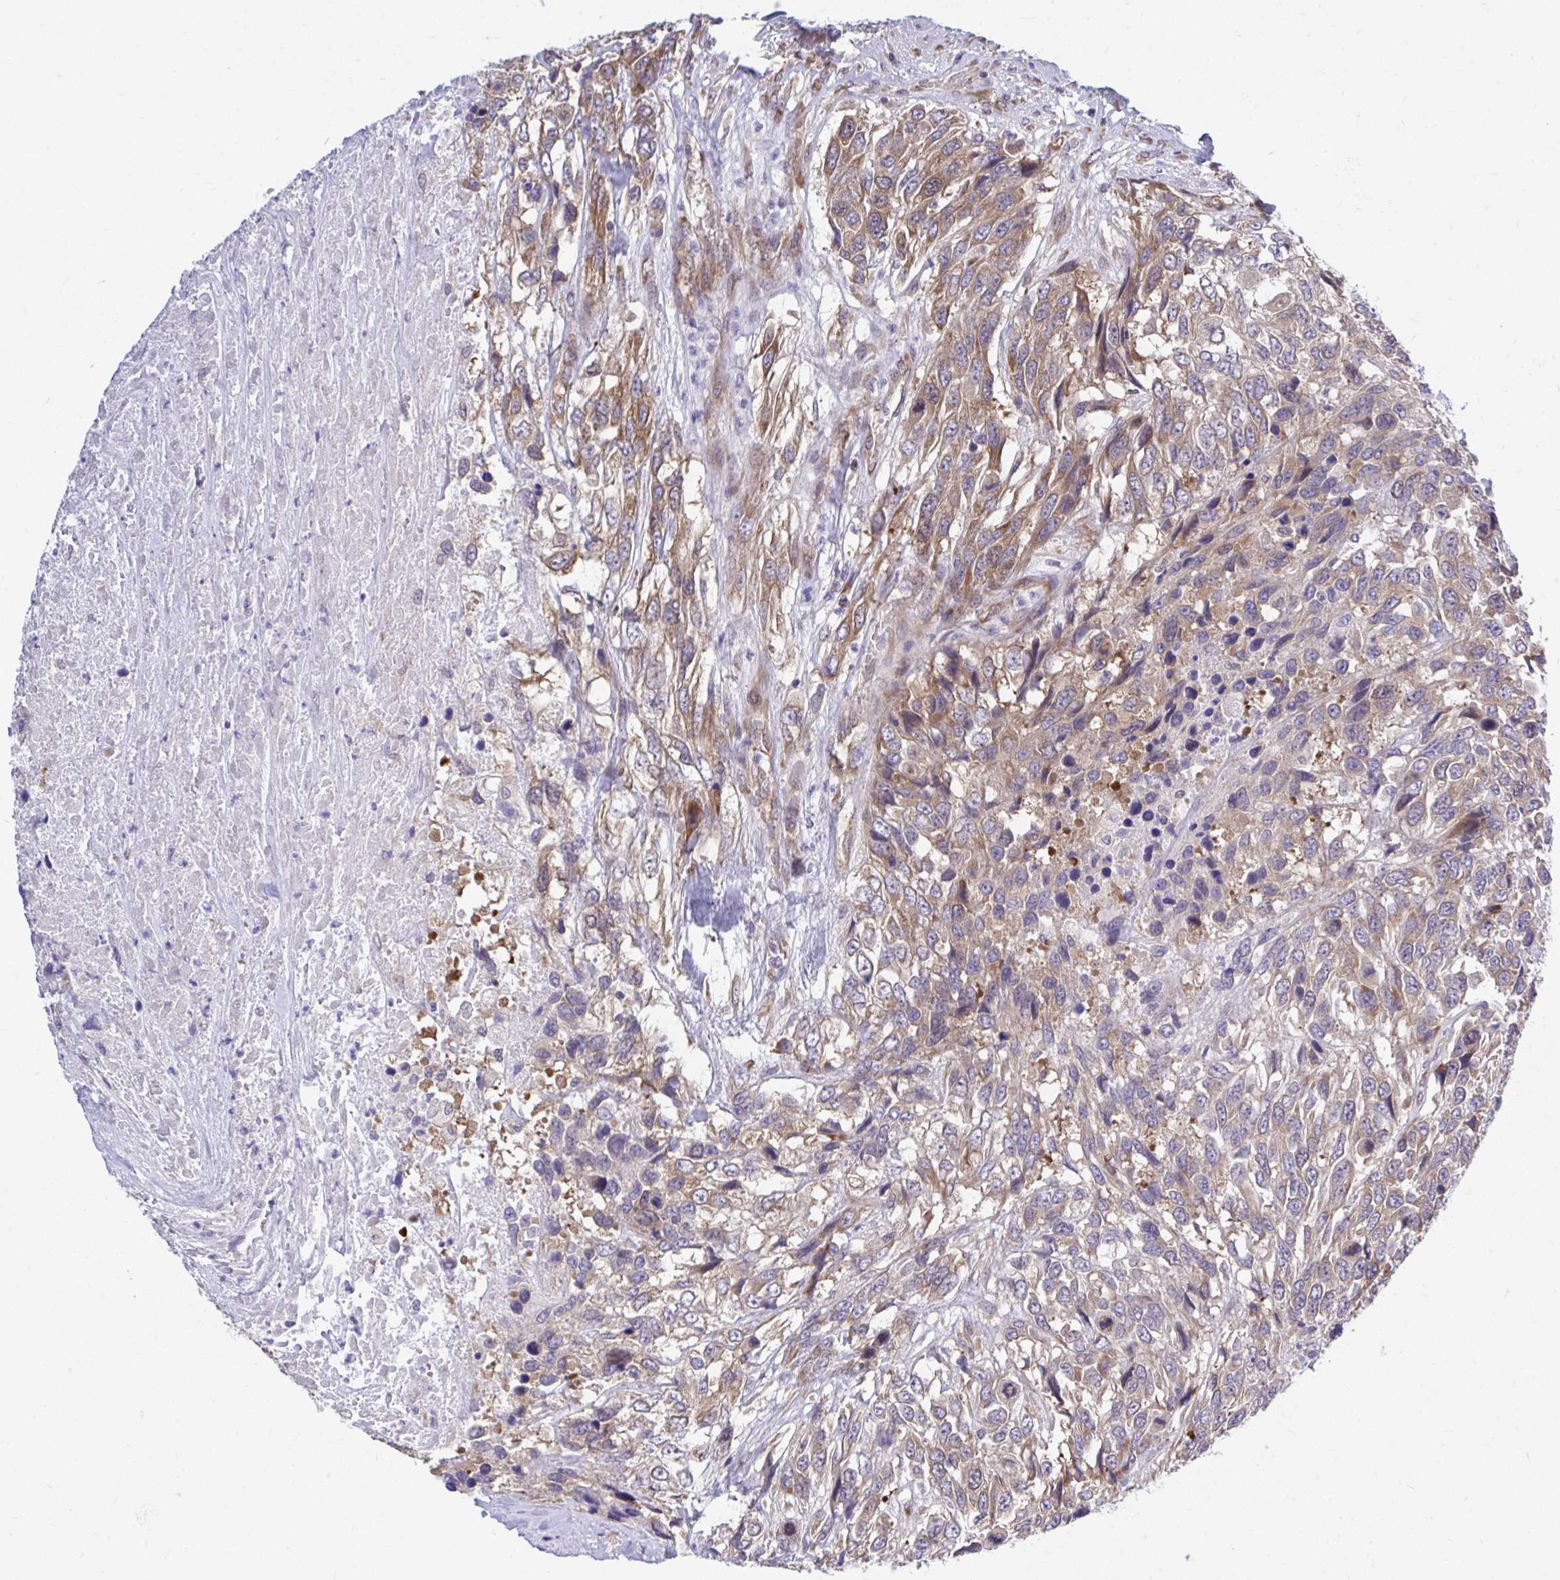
{"staining": {"intensity": "moderate", "quantity": ">75%", "location": "cytoplasmic/membranous"}, "tissue": "urothelial cancer", "cell_type": "Tumor cells", "image_type": "cancer", "snomed": [{"axis": "morphology", "description": "Urothelial carcinoma, High grade"}, {"axis": "topography", "description": "Urinary bladder"}], "caption": "There is medium levels of moderate cytoplasmic/membranous expression in tumor cells of urothelial carcinoma (high-grade), as demonstrated by immunohistochemical staining (brown color).", "gene": "SELENON", "patient": {"sex": "female", "age": 70}}